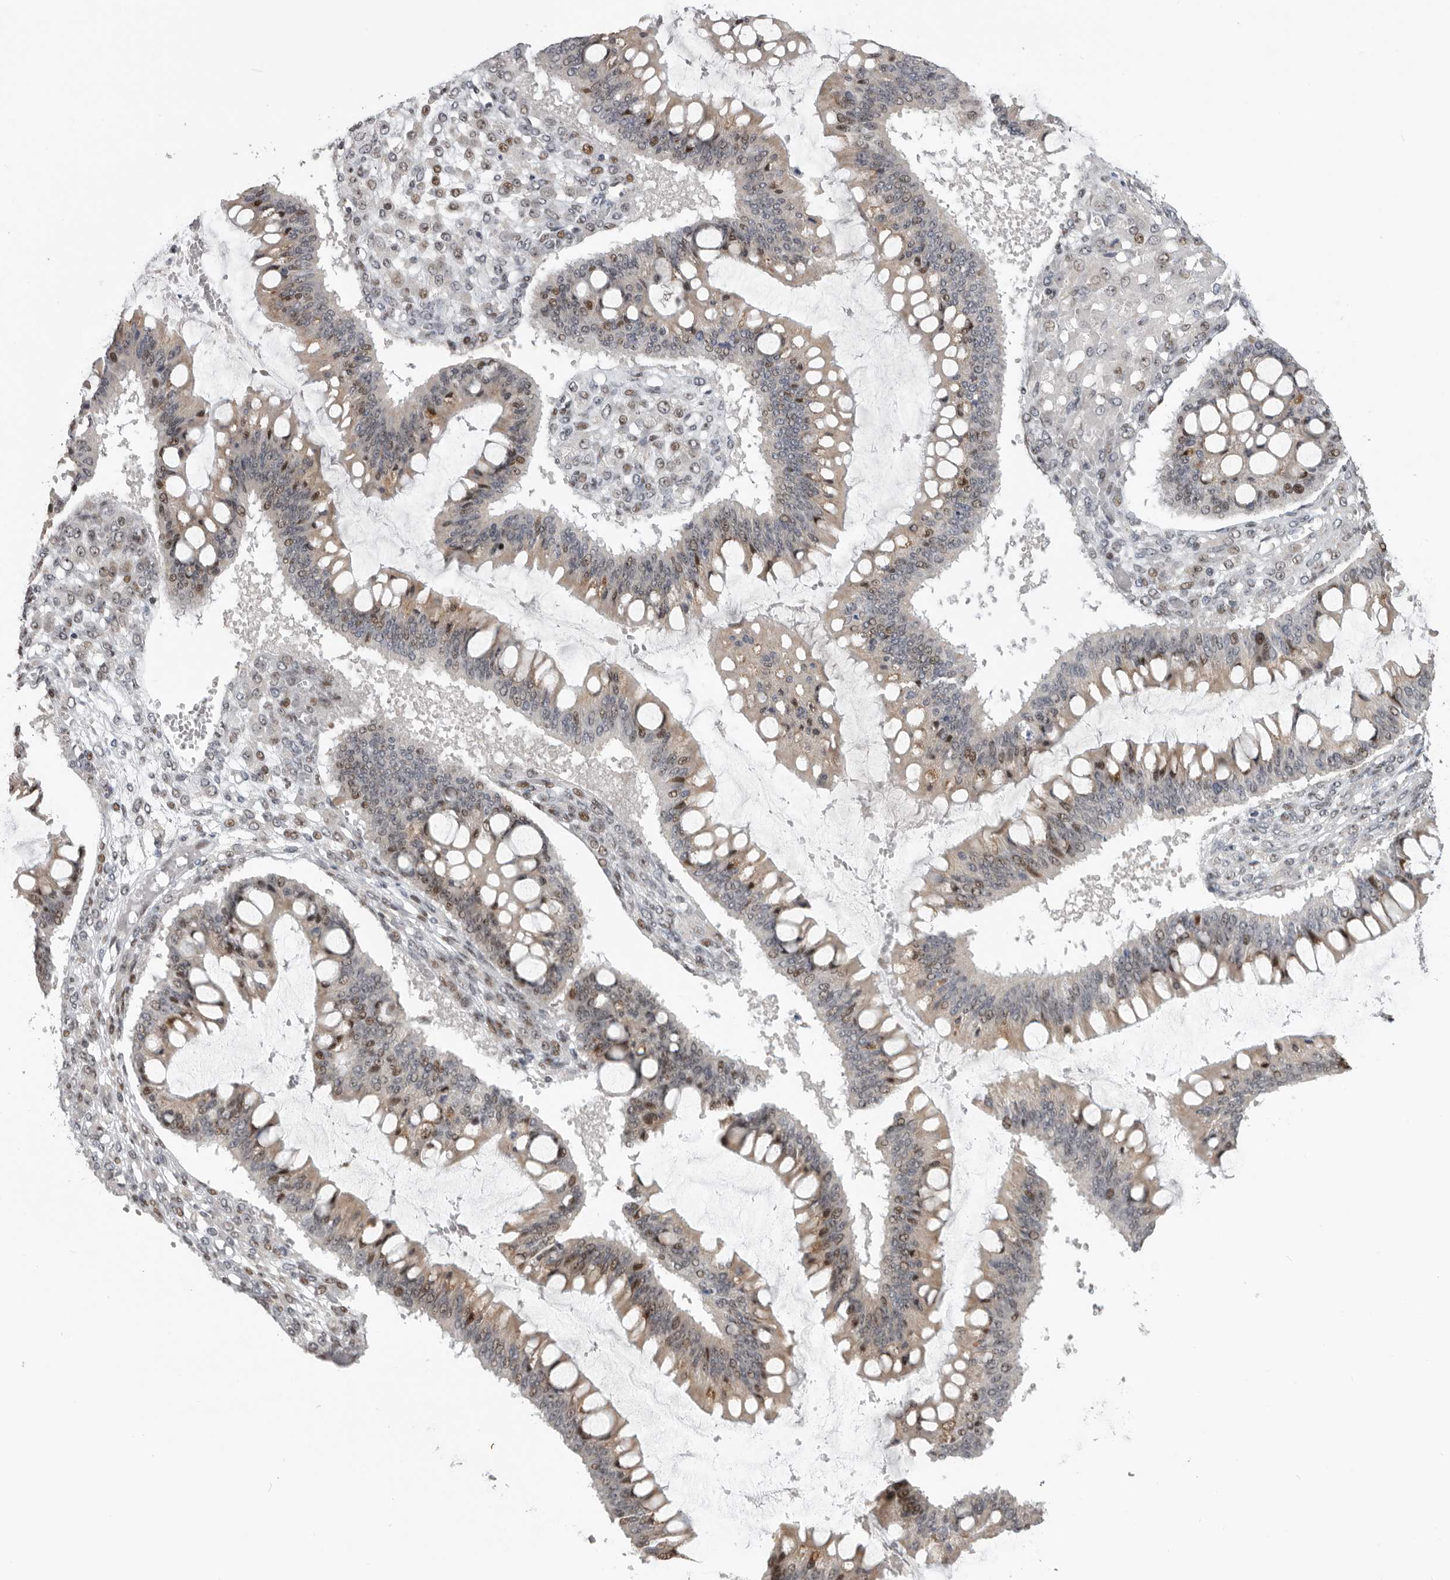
{"staining": {"intensity": "moderate", "quantity": "<25%", "location": "nuclear"}, "tissue": "ovarian cancer", "cell_type": "Tumor cells", "image_type": "cancer", "snomed": [{"axis": "morphology", "description": "Cystadenocarcinoma, mucinous, NOS"}, {"axis": "topography", "description": "Ovary"}], "caption": "Moderate nuclear staining for a protein is appreciated in approximately <25% of tumor cells of ovarian cancer using immunohistochemistry (IHC).", "gene": "PCMTD1", "patient": {"sex": "female", "age": 73}}